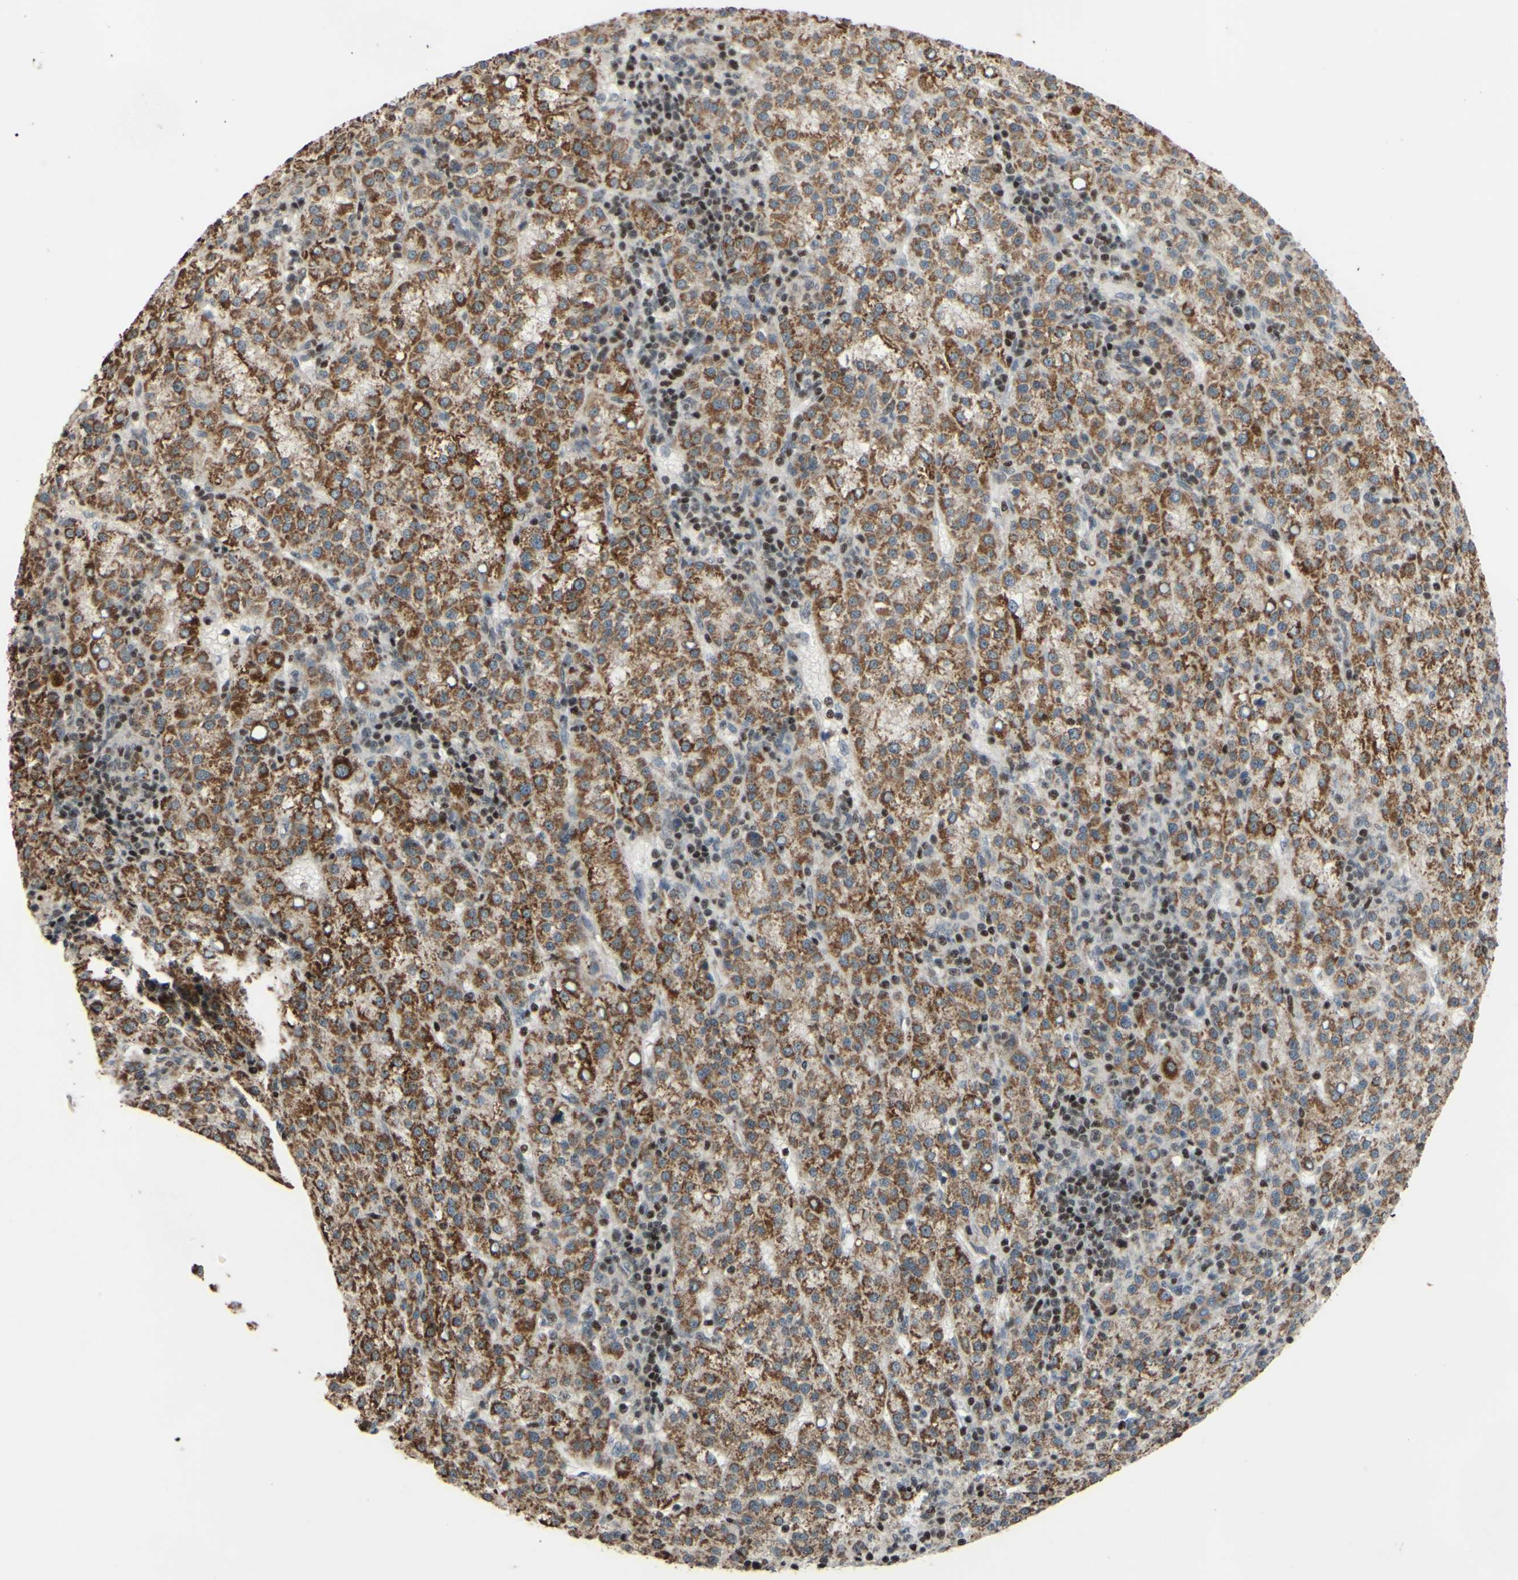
{"staining": {"intensity": "moderate", "quantity": ">75%", "location": "cytoplasmic/membranous"}, "tissue": "liver cancer", "cell_type": "Tumor cells", "image_type": "cancer", "snomed": [{"axis": "morphology", "description": "Carcinoma, Hepatocellular, NOS"}, {"axis": "topography", "description": "Liver"}], "caption": "Immunohistochemistry photomicrograph of neoplastic tissue: liver hepatocellular carcinoma stained using IHC exhibits medium levels of moderate protein expression localized specifically in the cytoplasmic/membranous of tumor cells, appearing as a cytoplasmic/membranous brown color.", "gene": "SP4", "patient": {"sex": "female", "age": 58}}